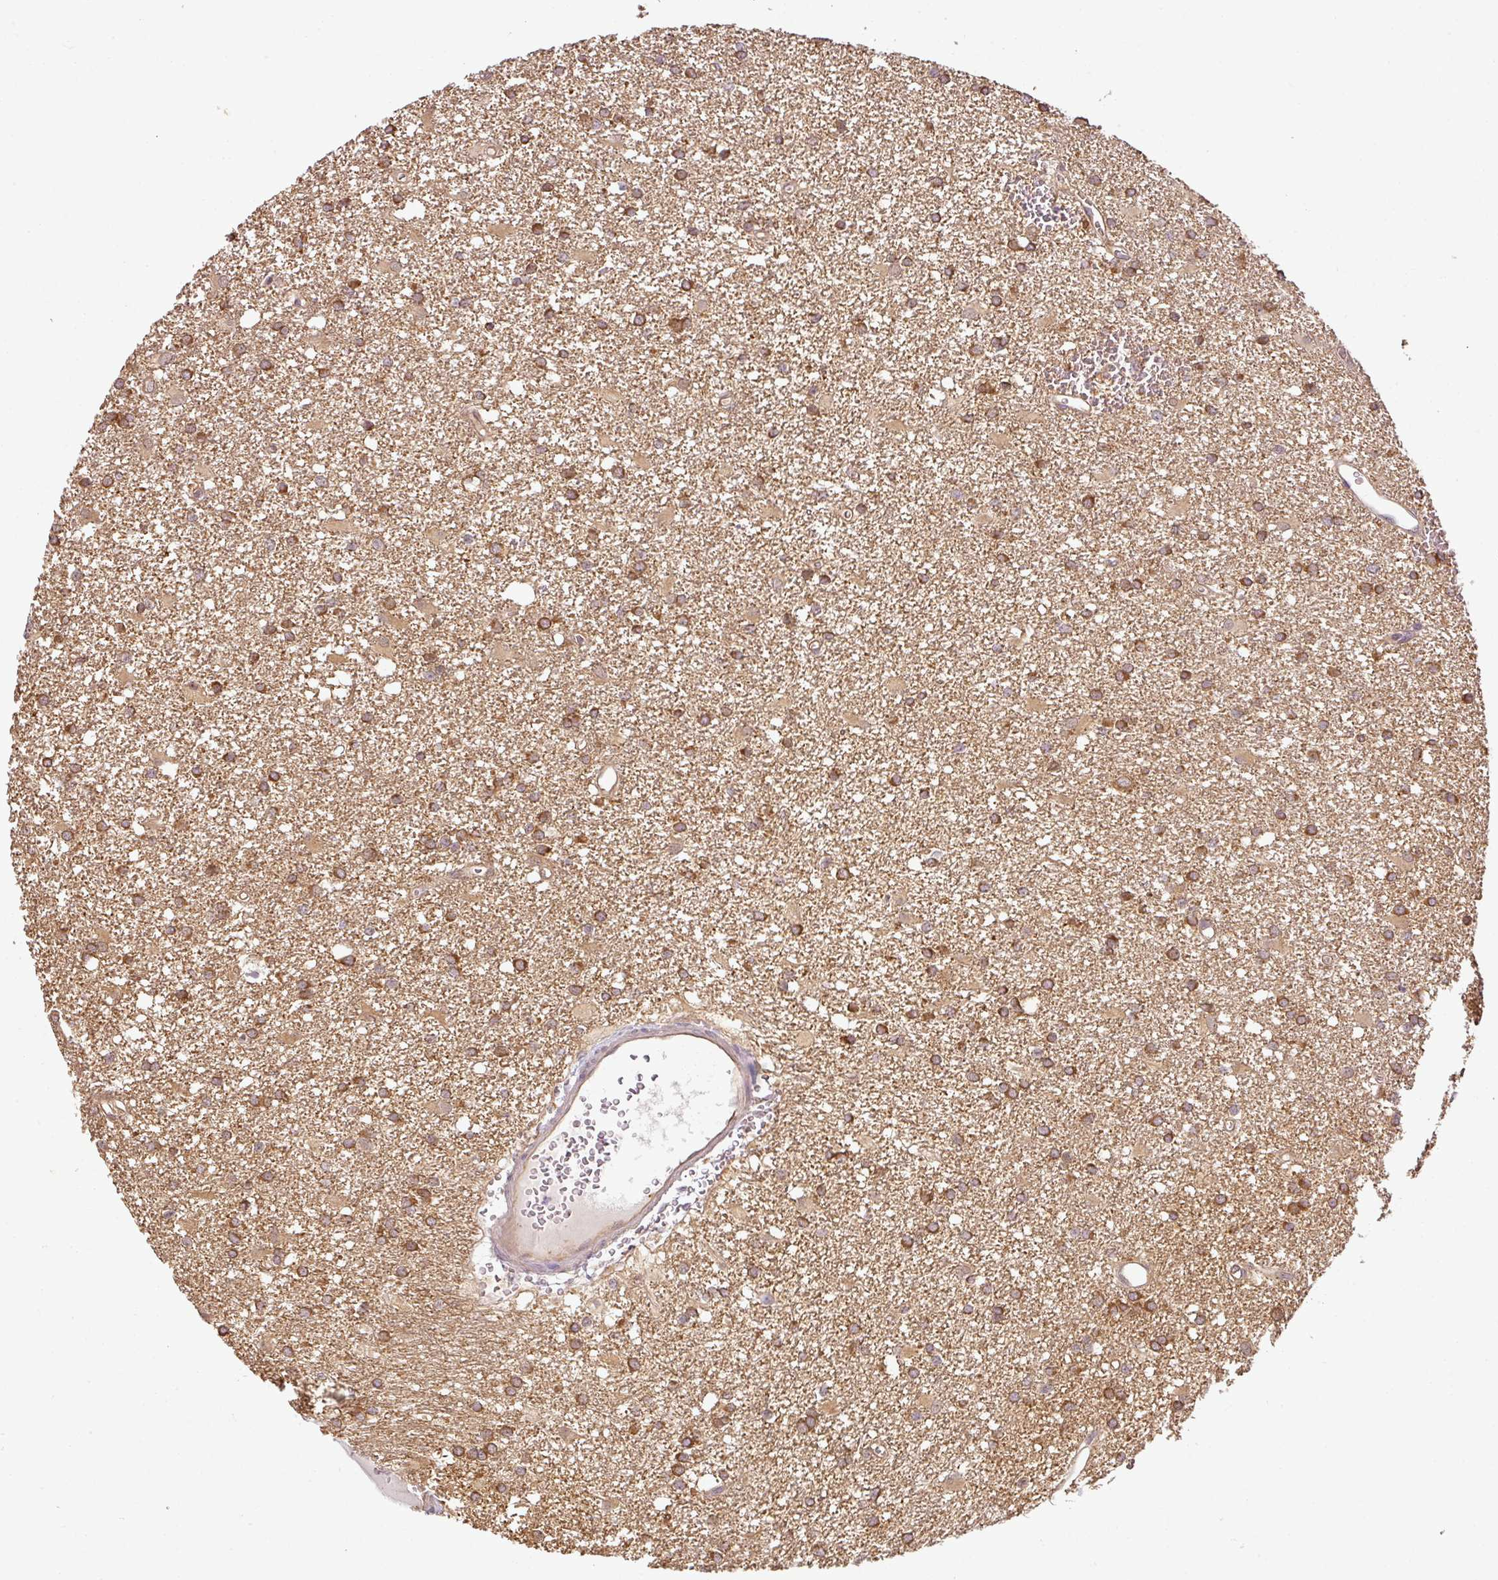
{"staining": {"intensity": "moderate", "quantity": ">75%", "location": "cytoplasmic/membranous"}, "tissue": "glioma", "cell_type": "Tumor cells", "image_type": "cancer", "snomed": [{"axis": "morphology", "description": "Glioma, malignant, High grade"}, {"axis": "topography", "description": "Brain"}], "caption": "An image showing moderate cytoplasmic/membranous staining in approximately >75% of tumor cells in malignant glioma (high-grade), as visualized by brown immunohistochemical staining.", "gene": "ANKRD18A", "patient": {"sex": "male", "age": 48}}